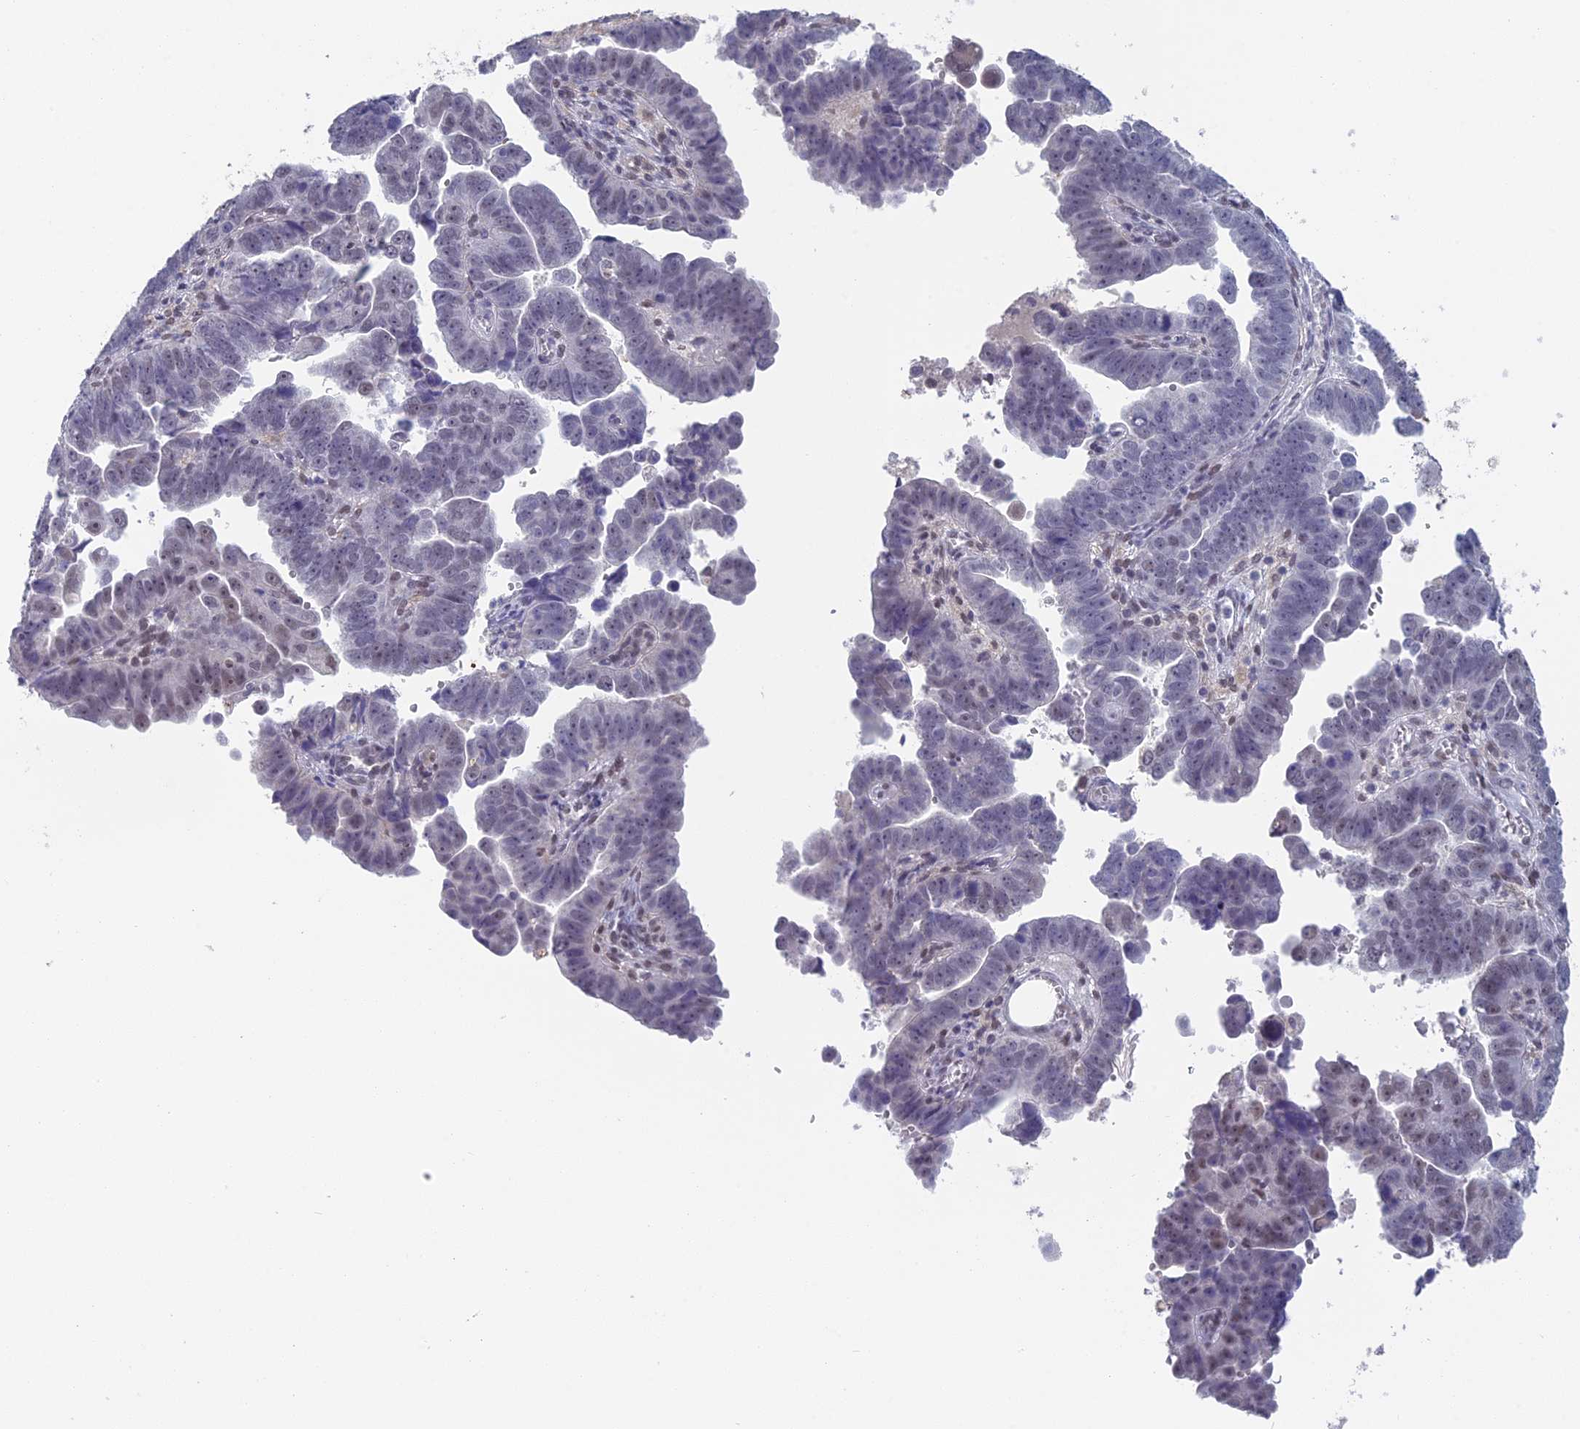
{"staining": {"intensity": "weak", "quantity": "<25%", "location": "nuclear"}, "tissue": "endometrial cancer", "cell_type": "Tumor cells", "image_type": "cancer", "snomed": [{"axis": "morphology", "description": "Adenocarcinoma, NOS"}, {"axis": "topography", "description": "Endometrium"}], "caption": "IHC image of endometrial cancer (adenocarcinoma) stained for a protein (brown), which demonstrates no staining in tumor cells. Brightfield microscopy of IHC stained with DAB (3,3'-diaminobenzidine) (brown) and hematoxylin (blue), captured at high magnification.", "gene": "MT-CO3", "patient": {"sex": "female", "age": 75}}